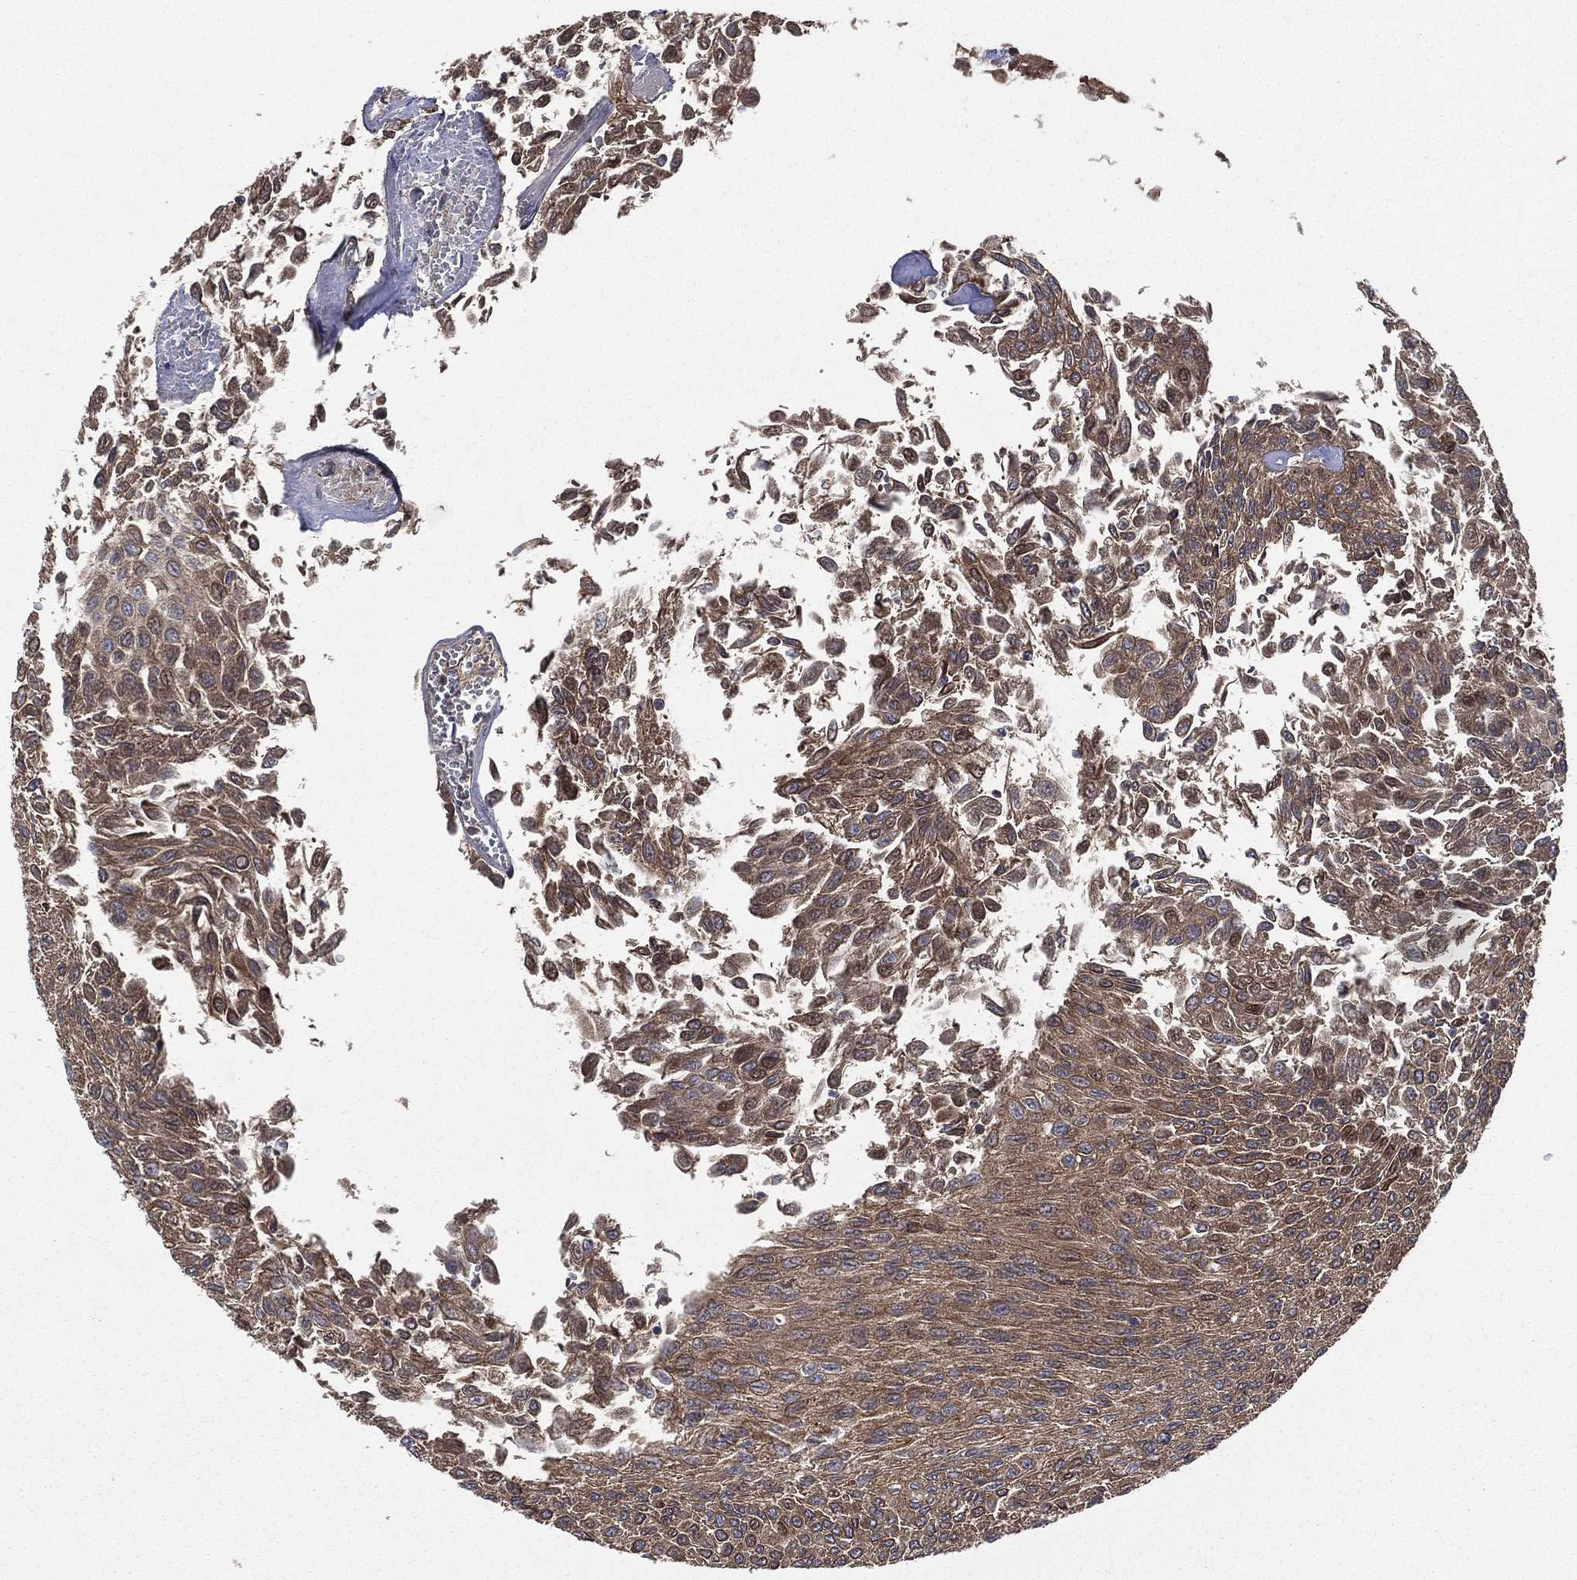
{"staining": {"intensity": "moderate", "quantity": ">75%", "location": "cytoplasmic/membranous"}, "tissue": "urothelial cancer", "cell_type": "Tumor cells", "image_type": "cancer", "snomed": [{"axis": "morphology", "description": "Urothelial carcinoma, Low grade"}, {"axis": "topography", "description": "Urinary bladder"}], "caption": "This is a histology image of immunohistochemistry staining of urothelial cancer, which shows moderate staining in the cytoplasmic/membranous of tumor cells.", "gene": "SMPD3", "patient": {"sex": "male", "age": 78}}